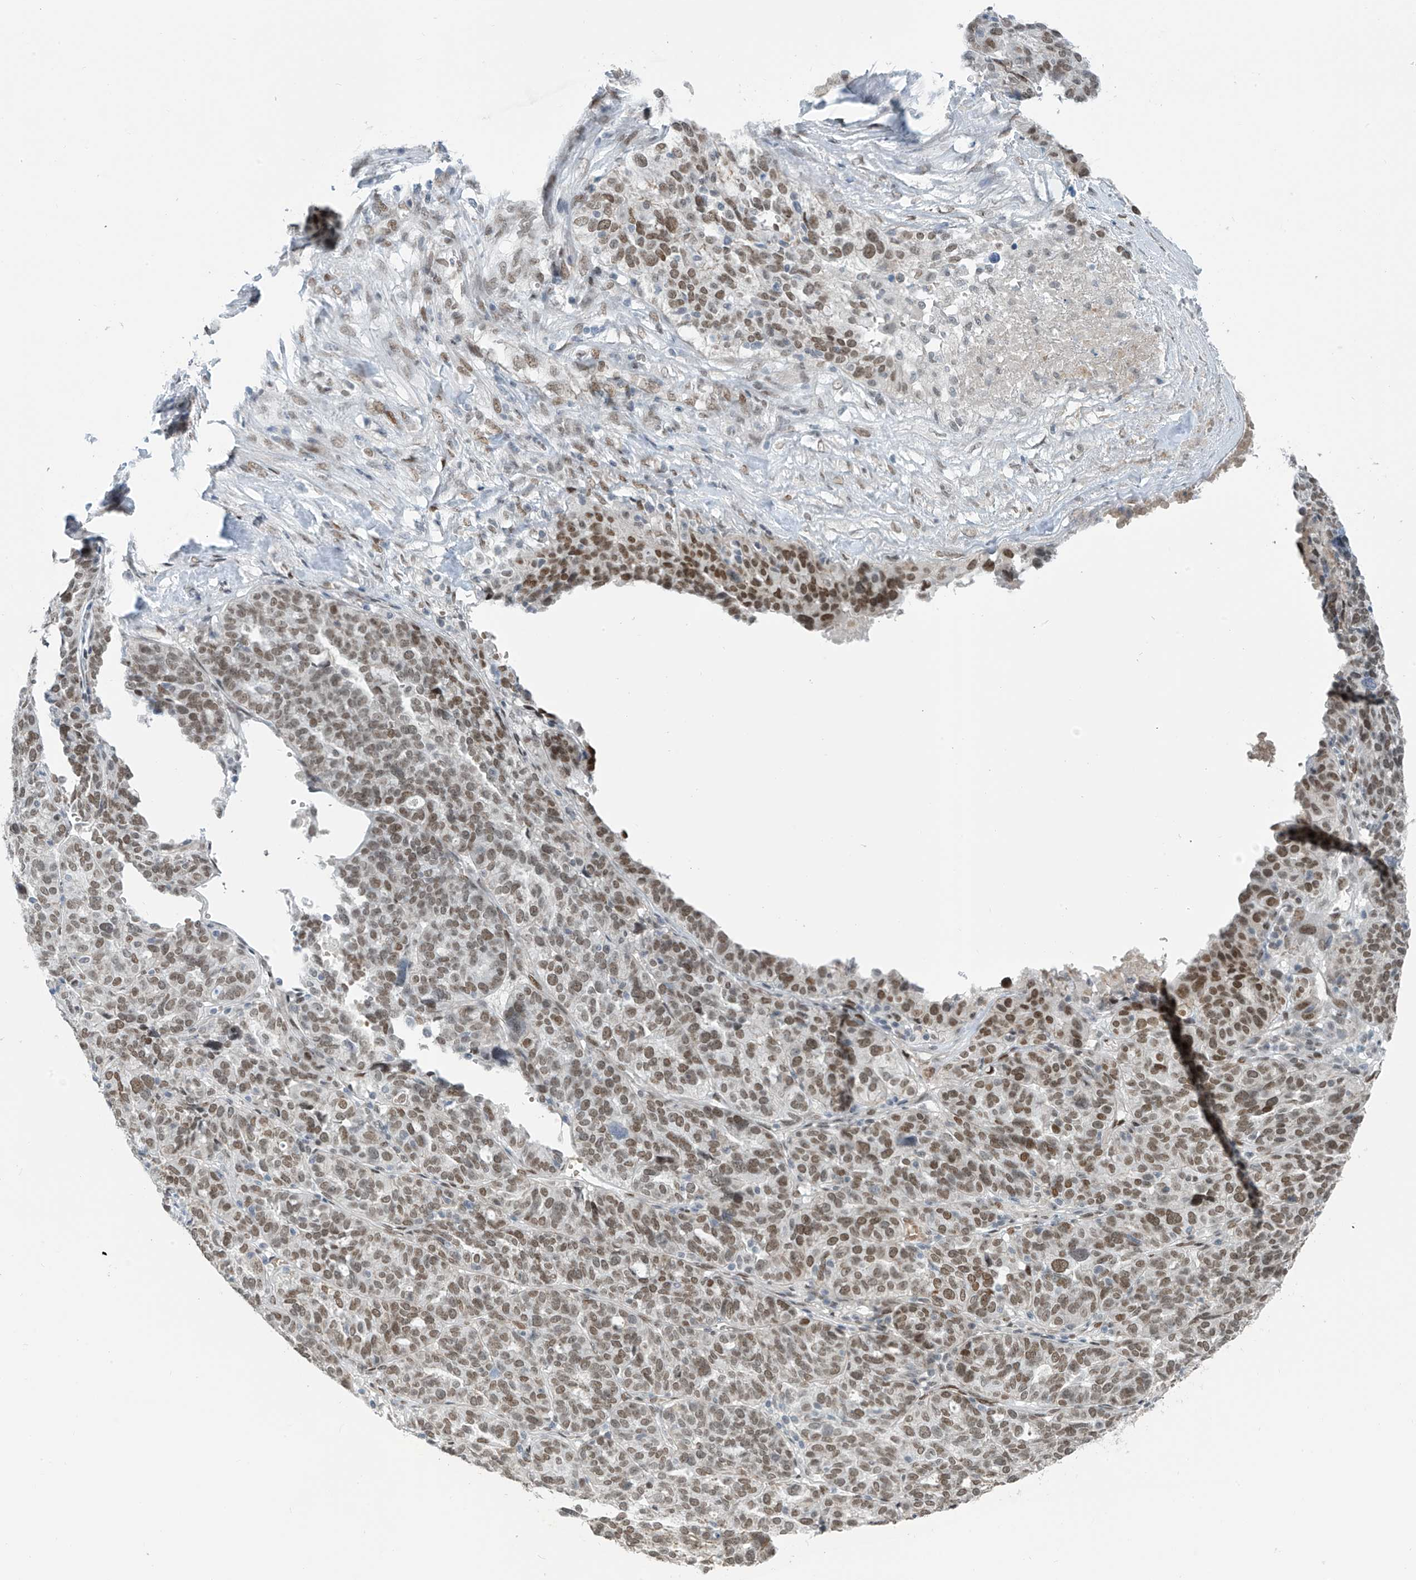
{"staining": {"intensity": "moderate", "quantity": ">75%", "location": "nuclear"}, "tissue": "ovarian cancer", "cell_type": "Tumor cells", "image_type": "cancer", "snomed": [{"axis": "morphology", "description": "Cystadenocarcinoma, serous, NOS"}, {"axis": "topography", "description": "Ovary"}], "caption": "Ovarian cancer was stained to show a protein in brown. There is medium levels of moderate nuclear positivity in approximately >75% of tumor cells.", "gene": "MCM9", "patient": {"sex": "female", "age": 59}}